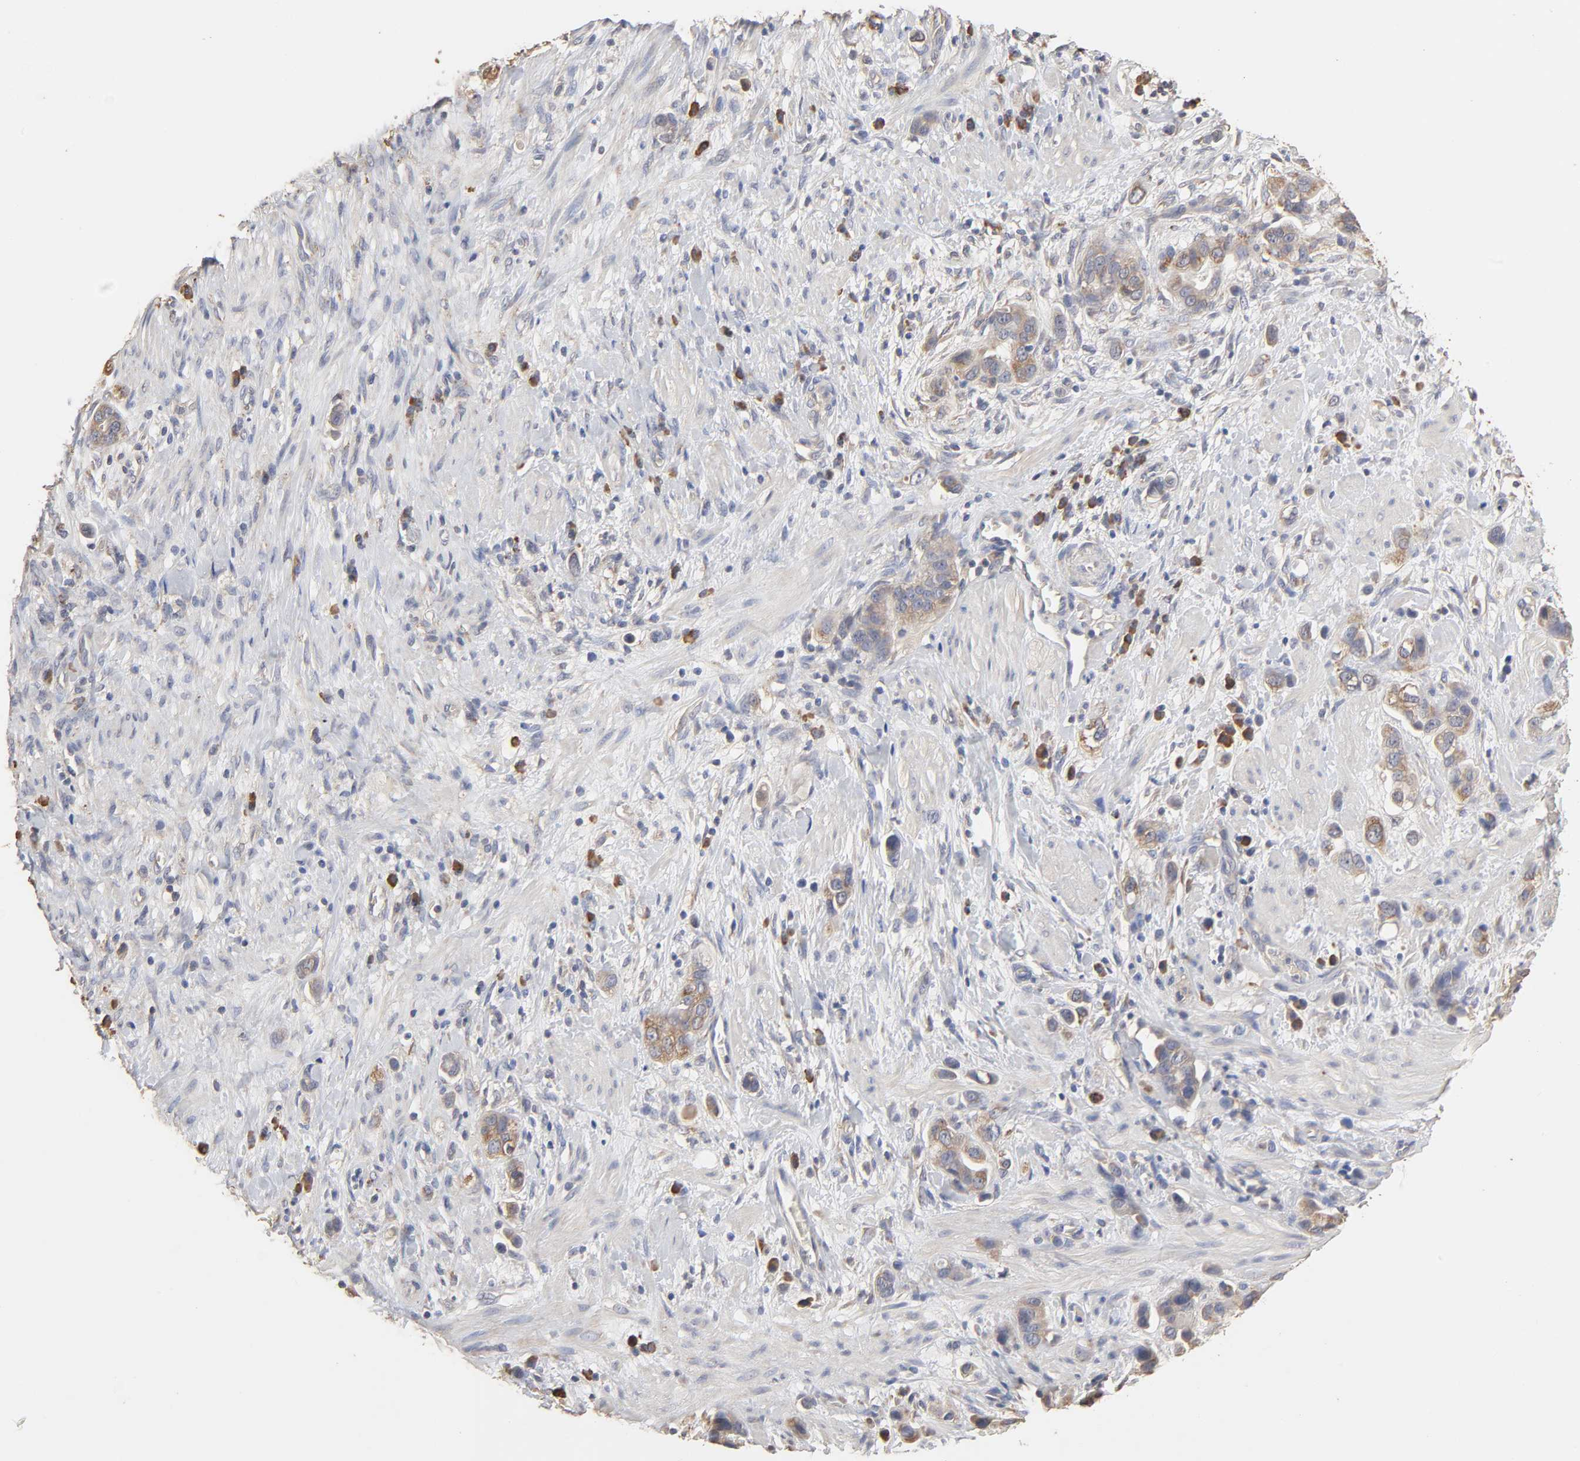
{"staining": {"intensity": "moderate", "quantity": ">75%", "location": "cytoplasmic/membranous"}, "tissue": "stomach cancer", "cell_type": "Tumor cells", "image_type": "cancer", "snomed": [{"axis": "morphology", "description": "Adenocarcinoma, NOS"}, {"axis": "topography", "description": "Stomach, lower"}], "caption": "The immunohistochemical stain highlights moderate cytoplasmic/membranous positivity in tumor cells of stomach cancer (adenocarcinoma) tissue. The protein is stained brown, and the nuclei are stained in blue (DAB IHC with brightfield microscopy, high magnification).", "gene": "EIF4G2", "patient": {"sex": "female", "age": 93}}